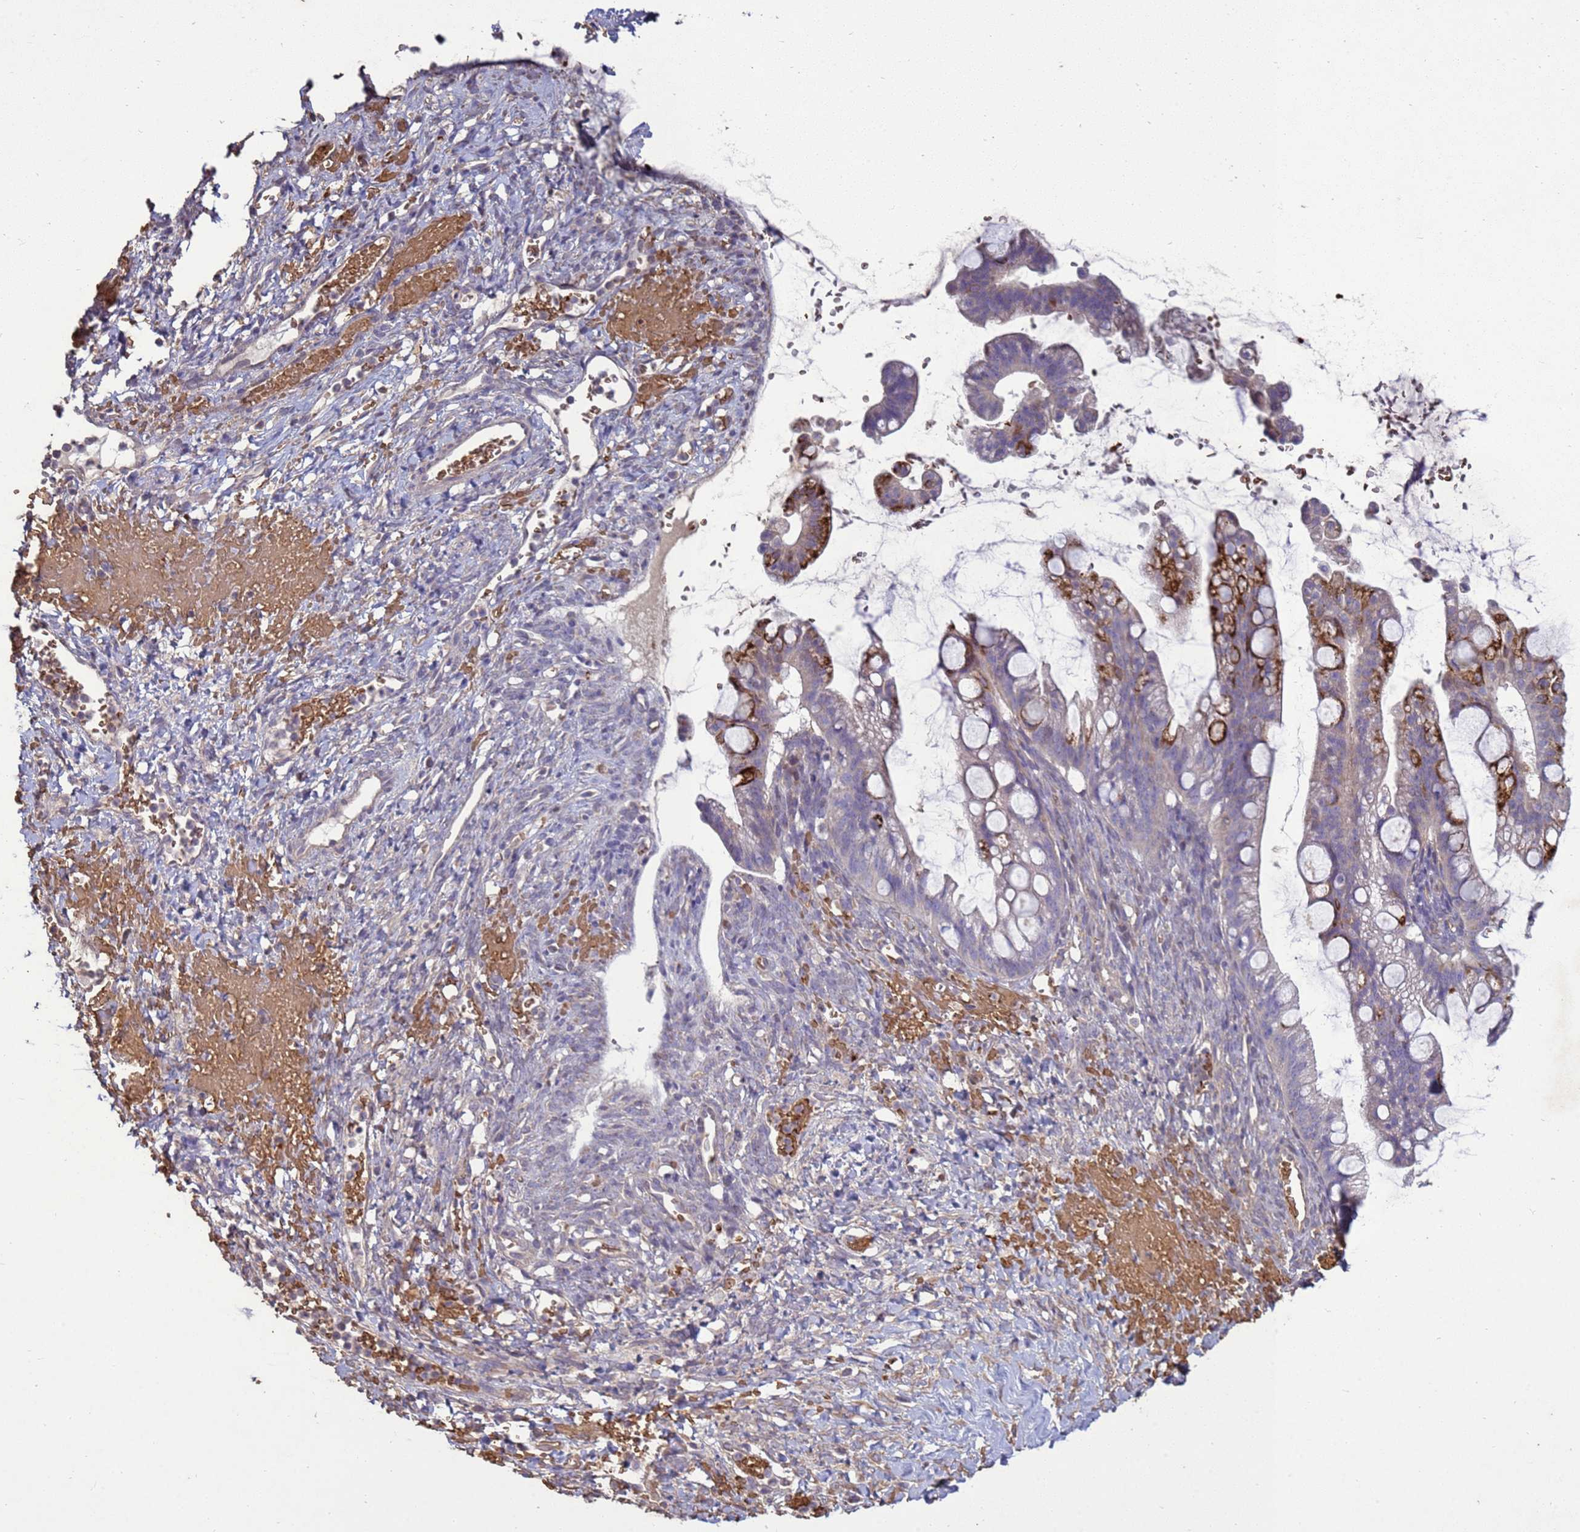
{"staining": {"intensity": "strong", "quantity": "<25%", "location": "cytoplasmic/membranous"}, "tissue": "ovarian cancer", "cell_type": "Tumor cells", "image_type": "cancer", "snomed": [{"axis": "morphology", "description": "Cystadenocarcinoma, mucinous, NOS"}, {"axis": "topography", "description": "Ovary"}], "caption": "Mucinous cystadenocarcinoma (ovarian) stained for a protein (brown) displays strong cytoplasmic/membranous positive positivity in approximately <25% of tumor cells.", "gene": "SGIP1", "patient": {"sex": "female", "age": 73}}